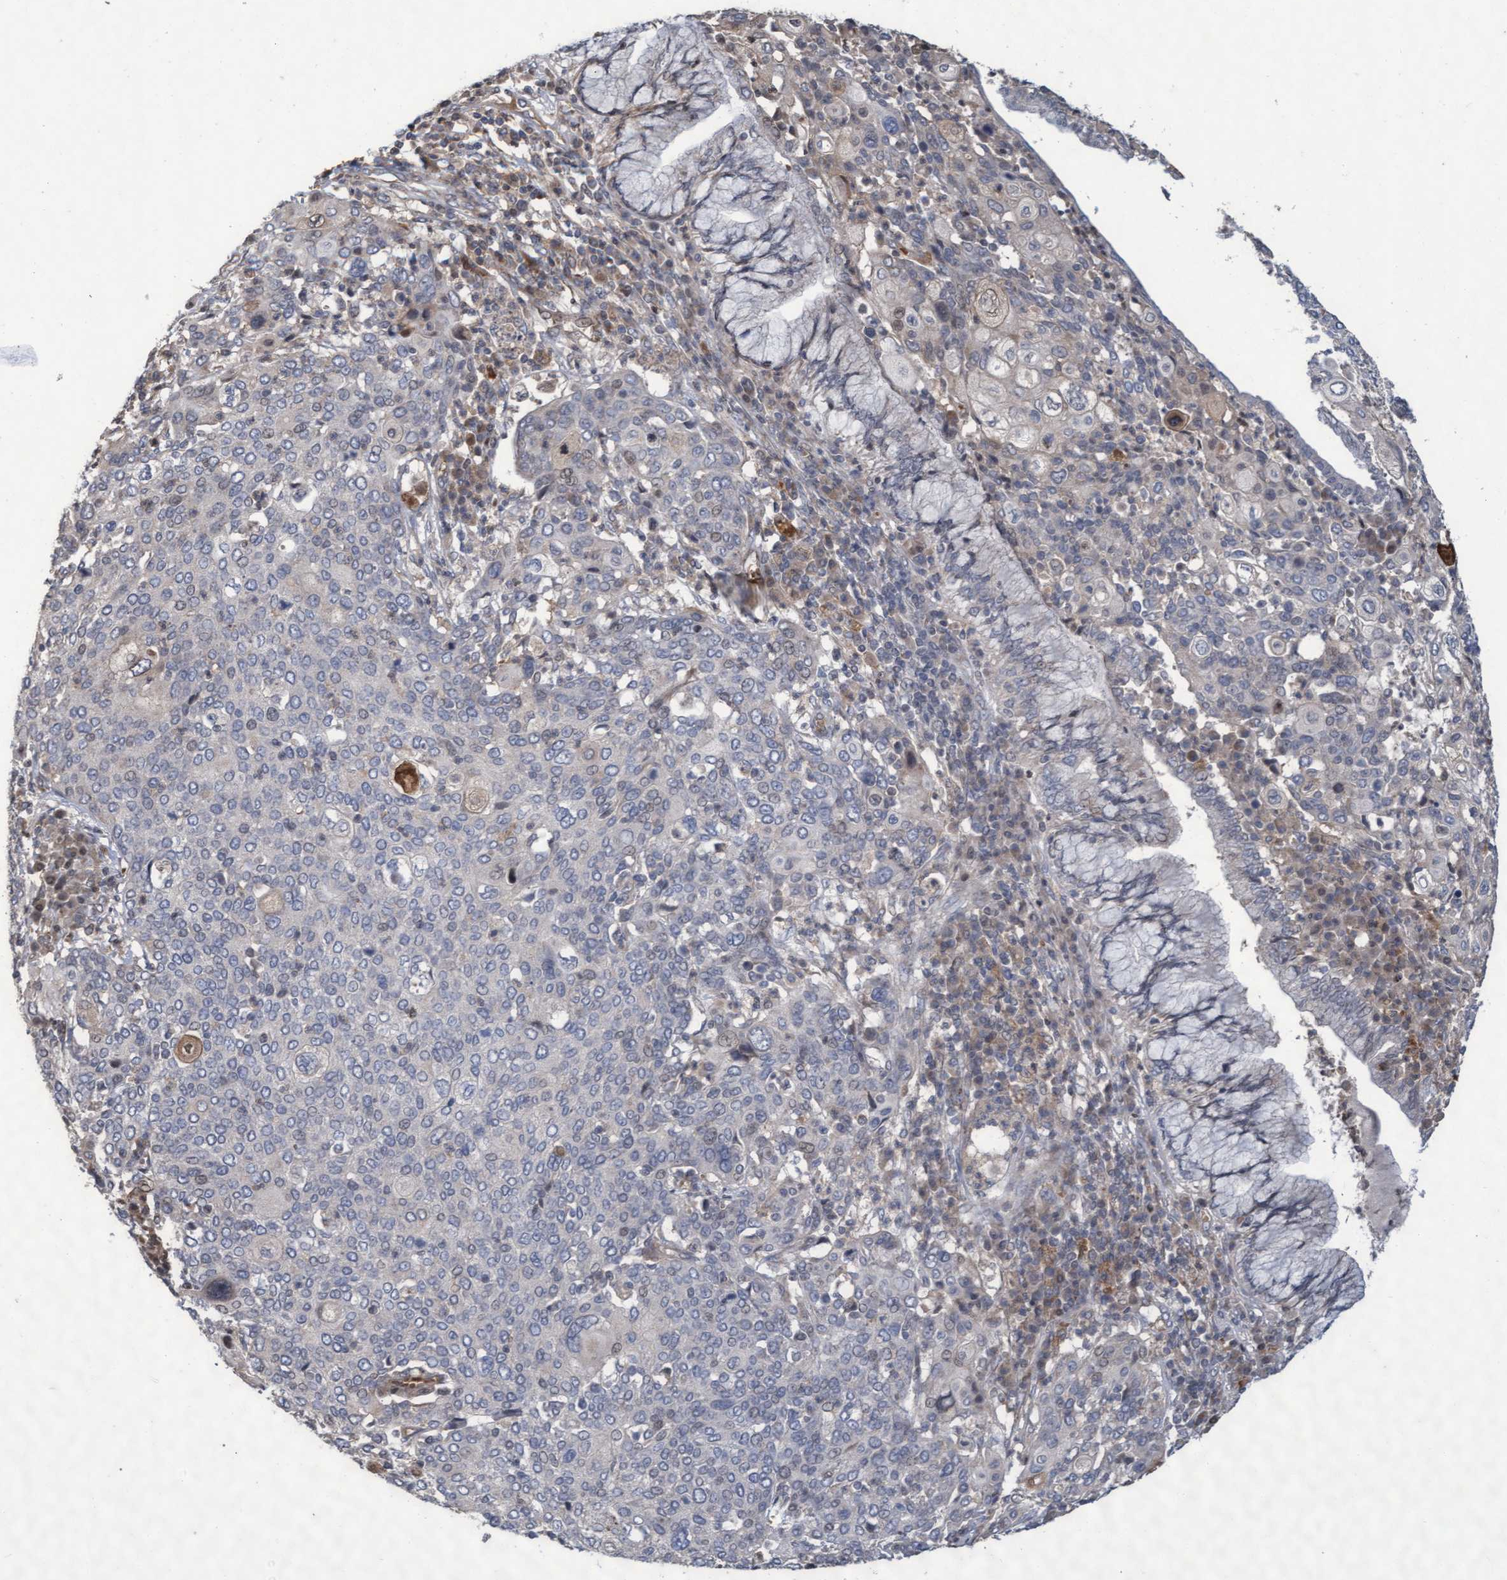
{"staining": {"intensity": "negative", "quantity": "none", "location": "none"}, "tissue": "cervical cancer", "cell_type": "Tumor cells", "image_type": "cancer", "snomed": [{"axis": "morphology", "description": "Squamous cell carcinoma, NOS"}, {"axis": "topography", "description": "Cervix"}], "caption": "An image of squamous cell carcinoma (cervical) stained for a protein reveals no brown staining in tumor cells.", "gene": "KCNC2", "patient": {"sex": "female", "age": 40}}